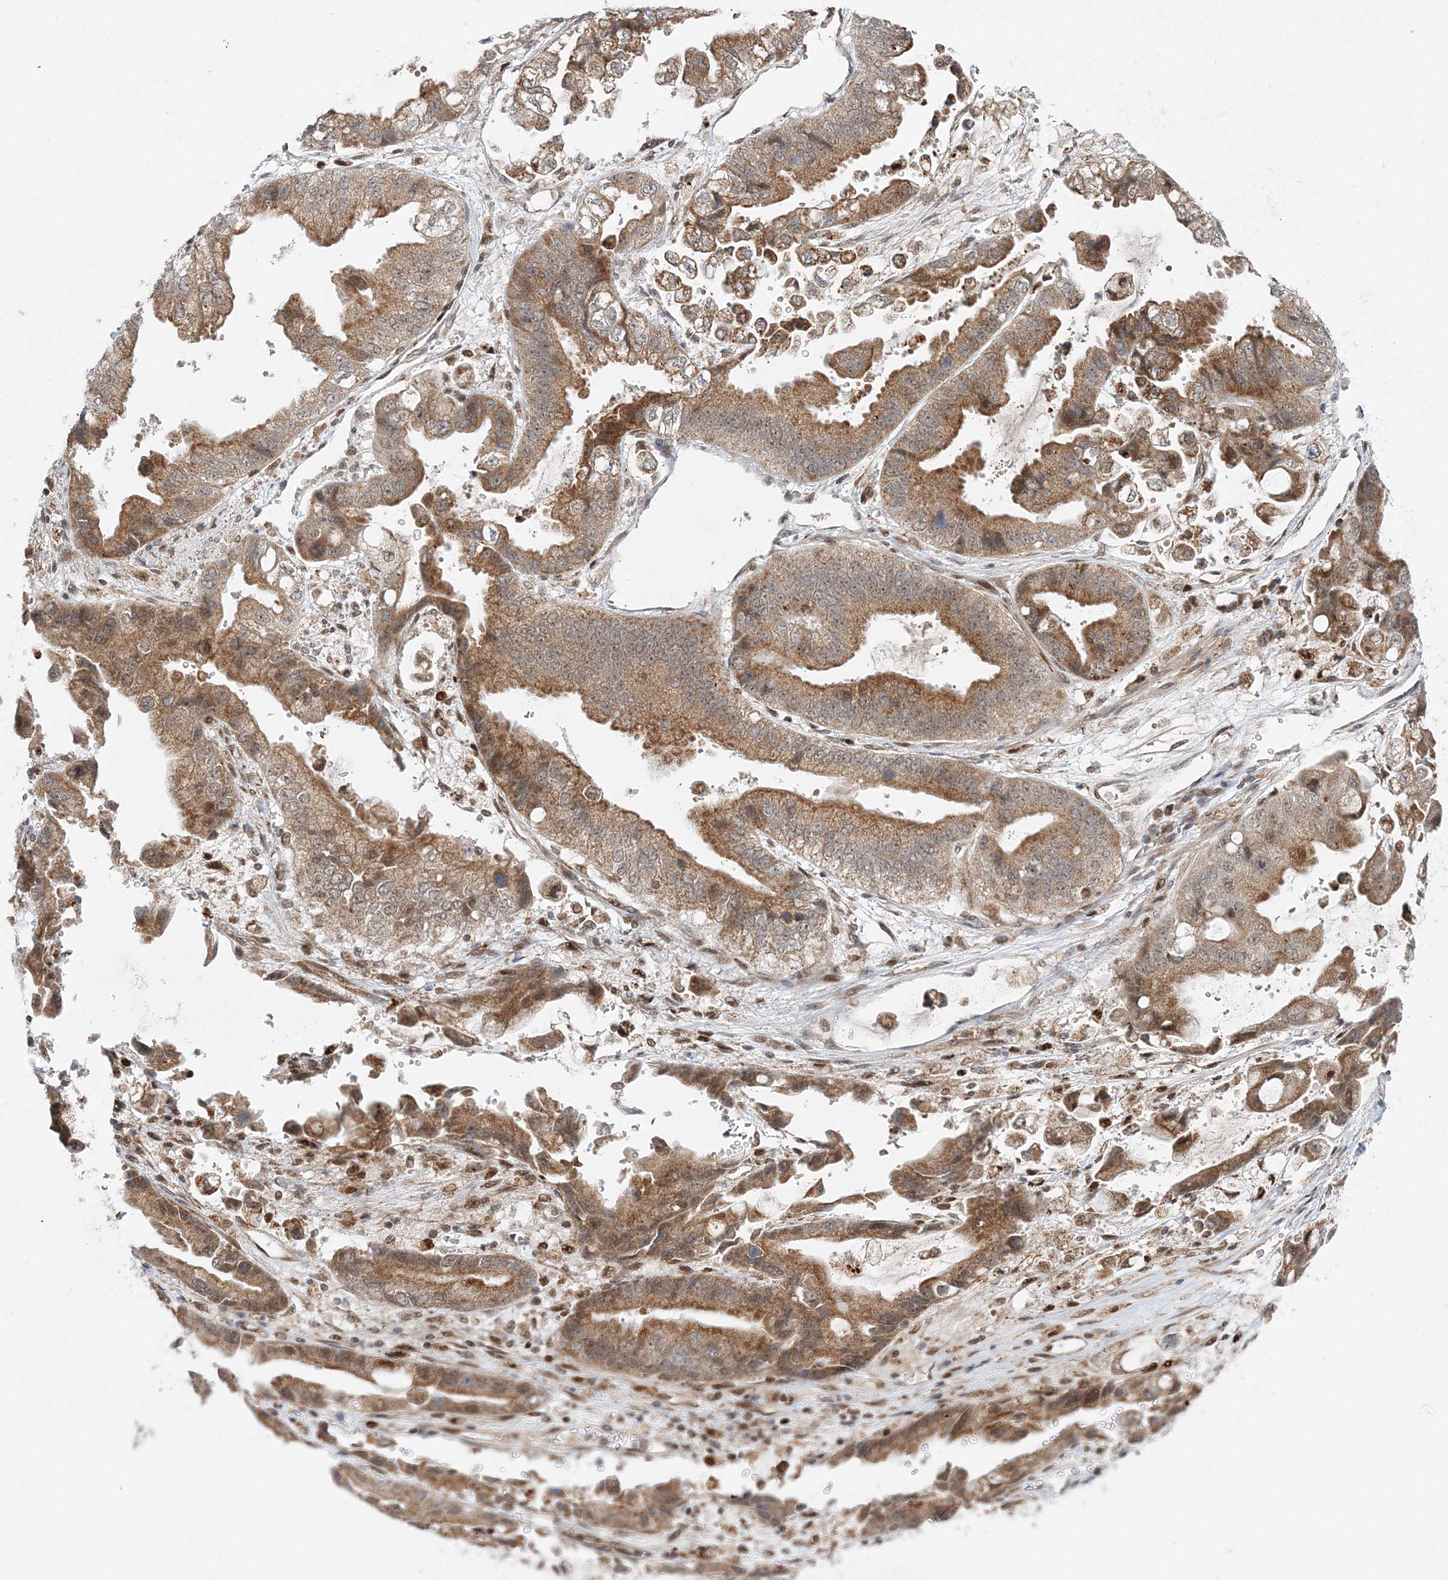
{"staining": {"intensity": "moderate", "quantity": ">75%", "location": "cytoplasmic/membranous"}, "tissue": "stomach cancer", "cell_type": "Tumor cells", "image_type": "cancer", "snomed": [{"axis": "morphology", "description": "Adenocarcinoma, NOS"}, {"axis": "topography", "description": "Stomach"}], "caption": "Stomach adenocarcinoma was stained to show a protein in brown. There is medium levels of moderate cytoplasmic/membranous expression in about >75% of tumor cells. Using DAB (brown) and hematoxylin (blue) stains, captured at high magnification using brightfield microscopy.", "gene": "RAB11FIP2", "patient": {"sex": "male", "age": 62}}